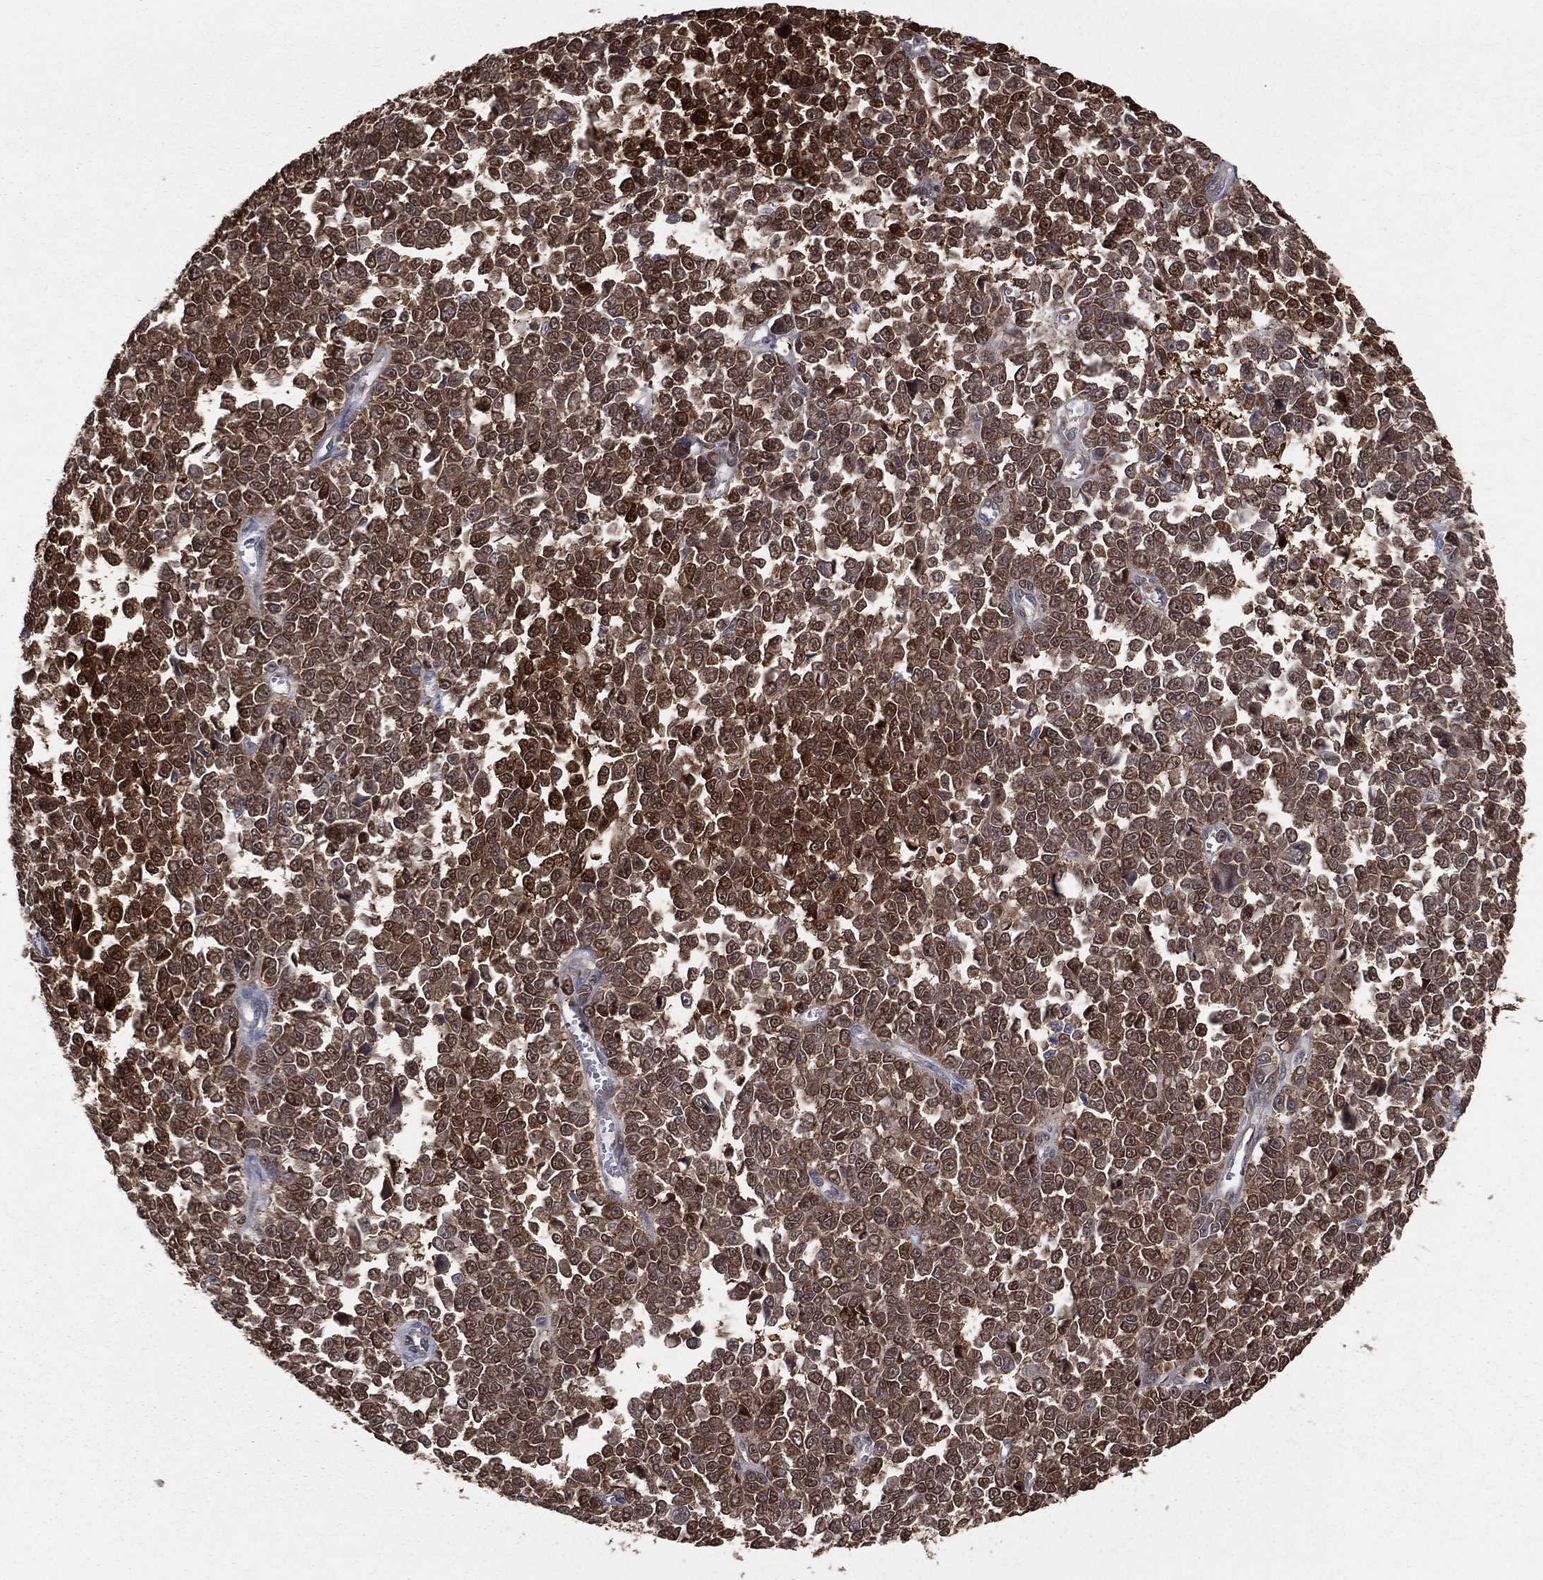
{"staining": {"intensity": "strong", "quantity": "25%-75%", "location": "cytoplasmic/membranous,nuclear"}, "tissue": "melanoma", "cell_type": "Tumor cells", "image_type": "cancer", "snomed": [{"axis": "morphology", "description": "Malignant melanoma, NOS"}, {"axis": "topography", "description": "Skin"}], "caption": "Protein positivity by immunohistochemistry displays strong cytoplasmic/membranous and nuclear positivity in about 25%-75% of tumor cells in melanoma.", "gene": "ENO1", "patient": {"sex": "female", "age": 95}}